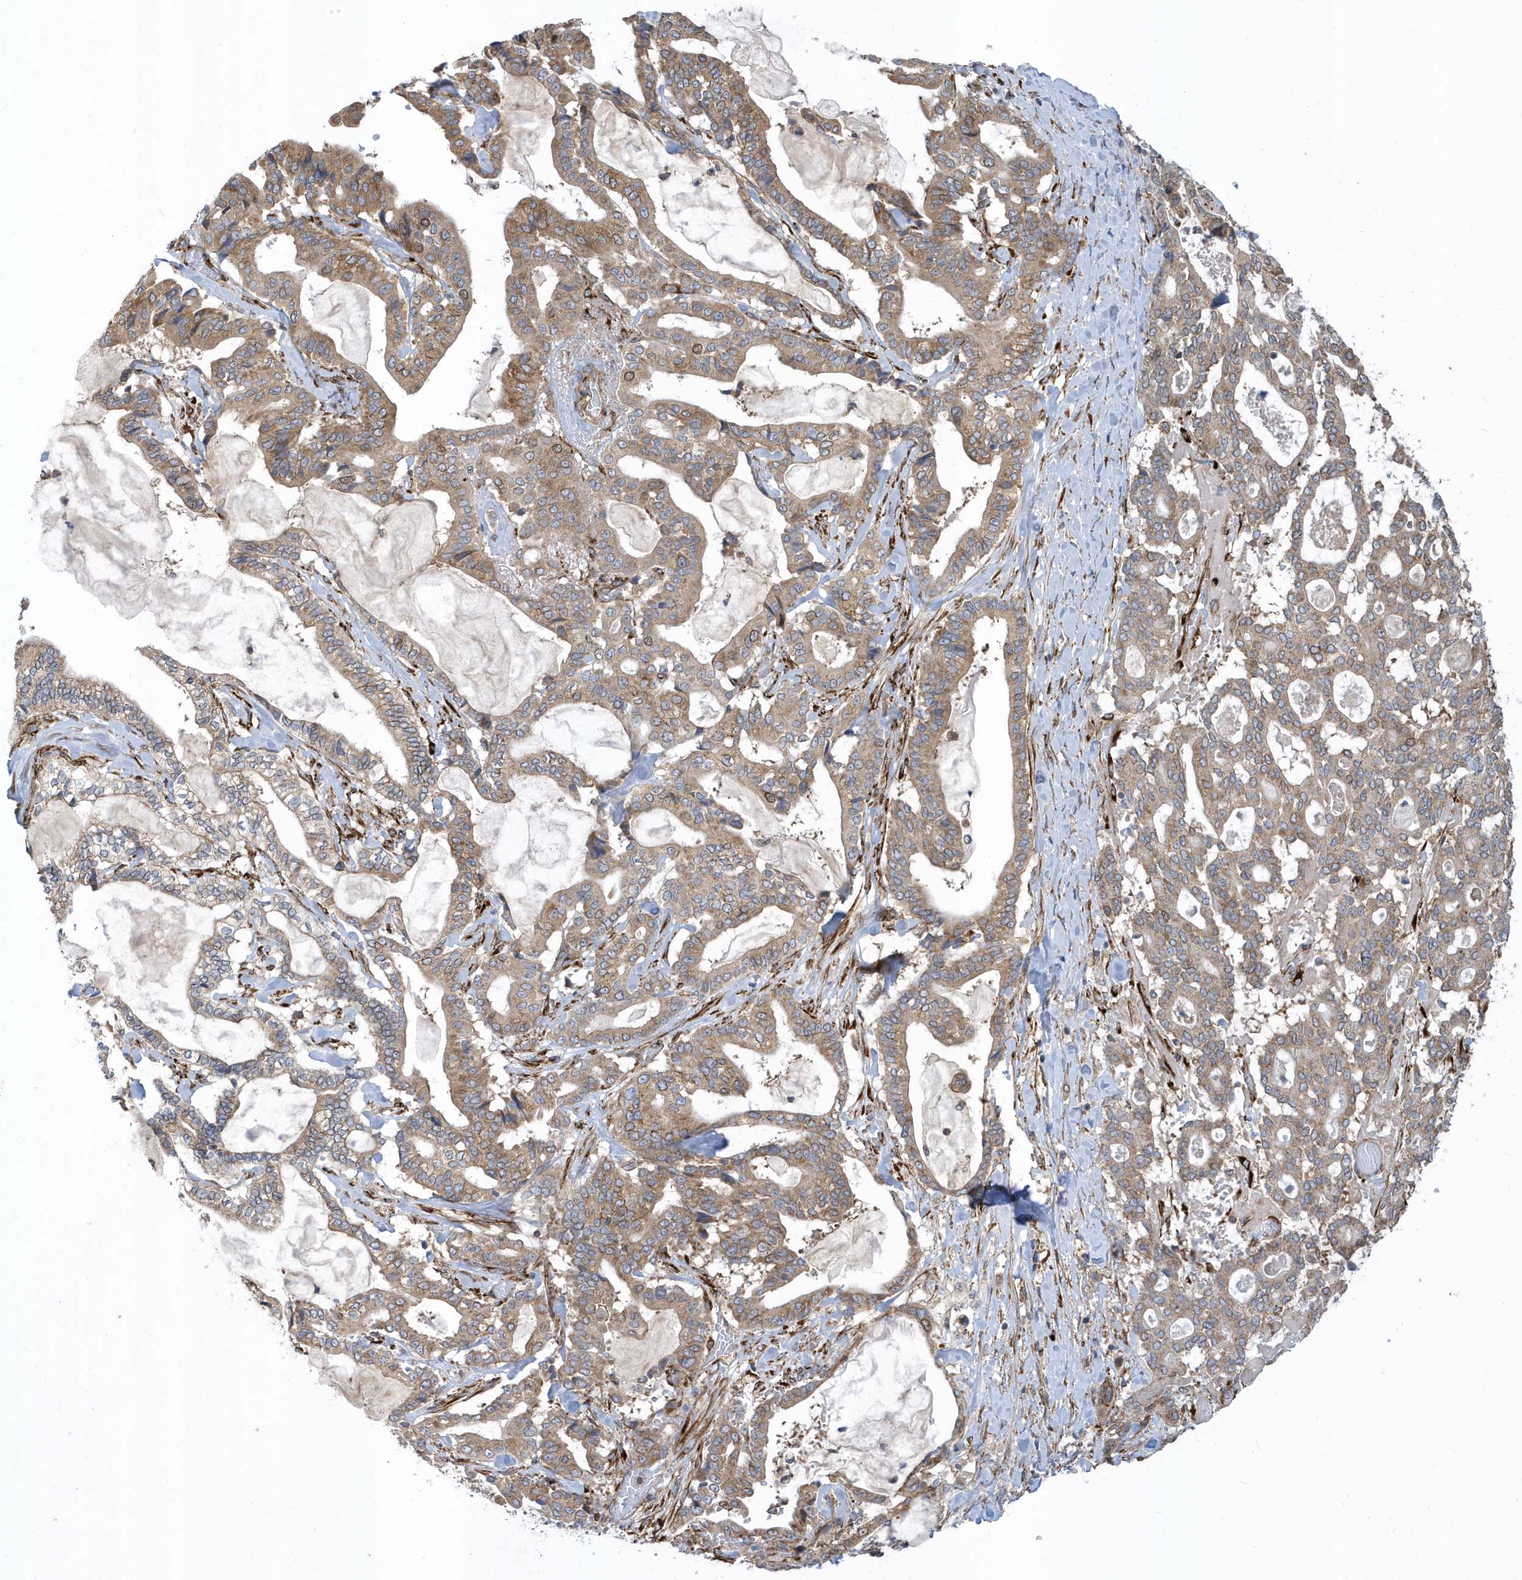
{"staining": {"intensity": "moderate", "quantity": ">75%", "location": "cytoplasmic/membranous"}, "tissue": "pancreatic cancer", "cell_type": "Tumor cells", "image_type": "cancer", "snomed": [{"axis": "morphology", "description": "Adenocarcinoma, NOS"}, {"axis": "topography", "description": "Pancreas"}], "caption": "Moderate cytoplasmic/membranous expression for a protein is identified in approximately >75% of tumor cells of pancreatic adenocarcinoma using immunohistochemistry.", "gene": "HRH4", "patient": {"sex": "male", "age": 63}}